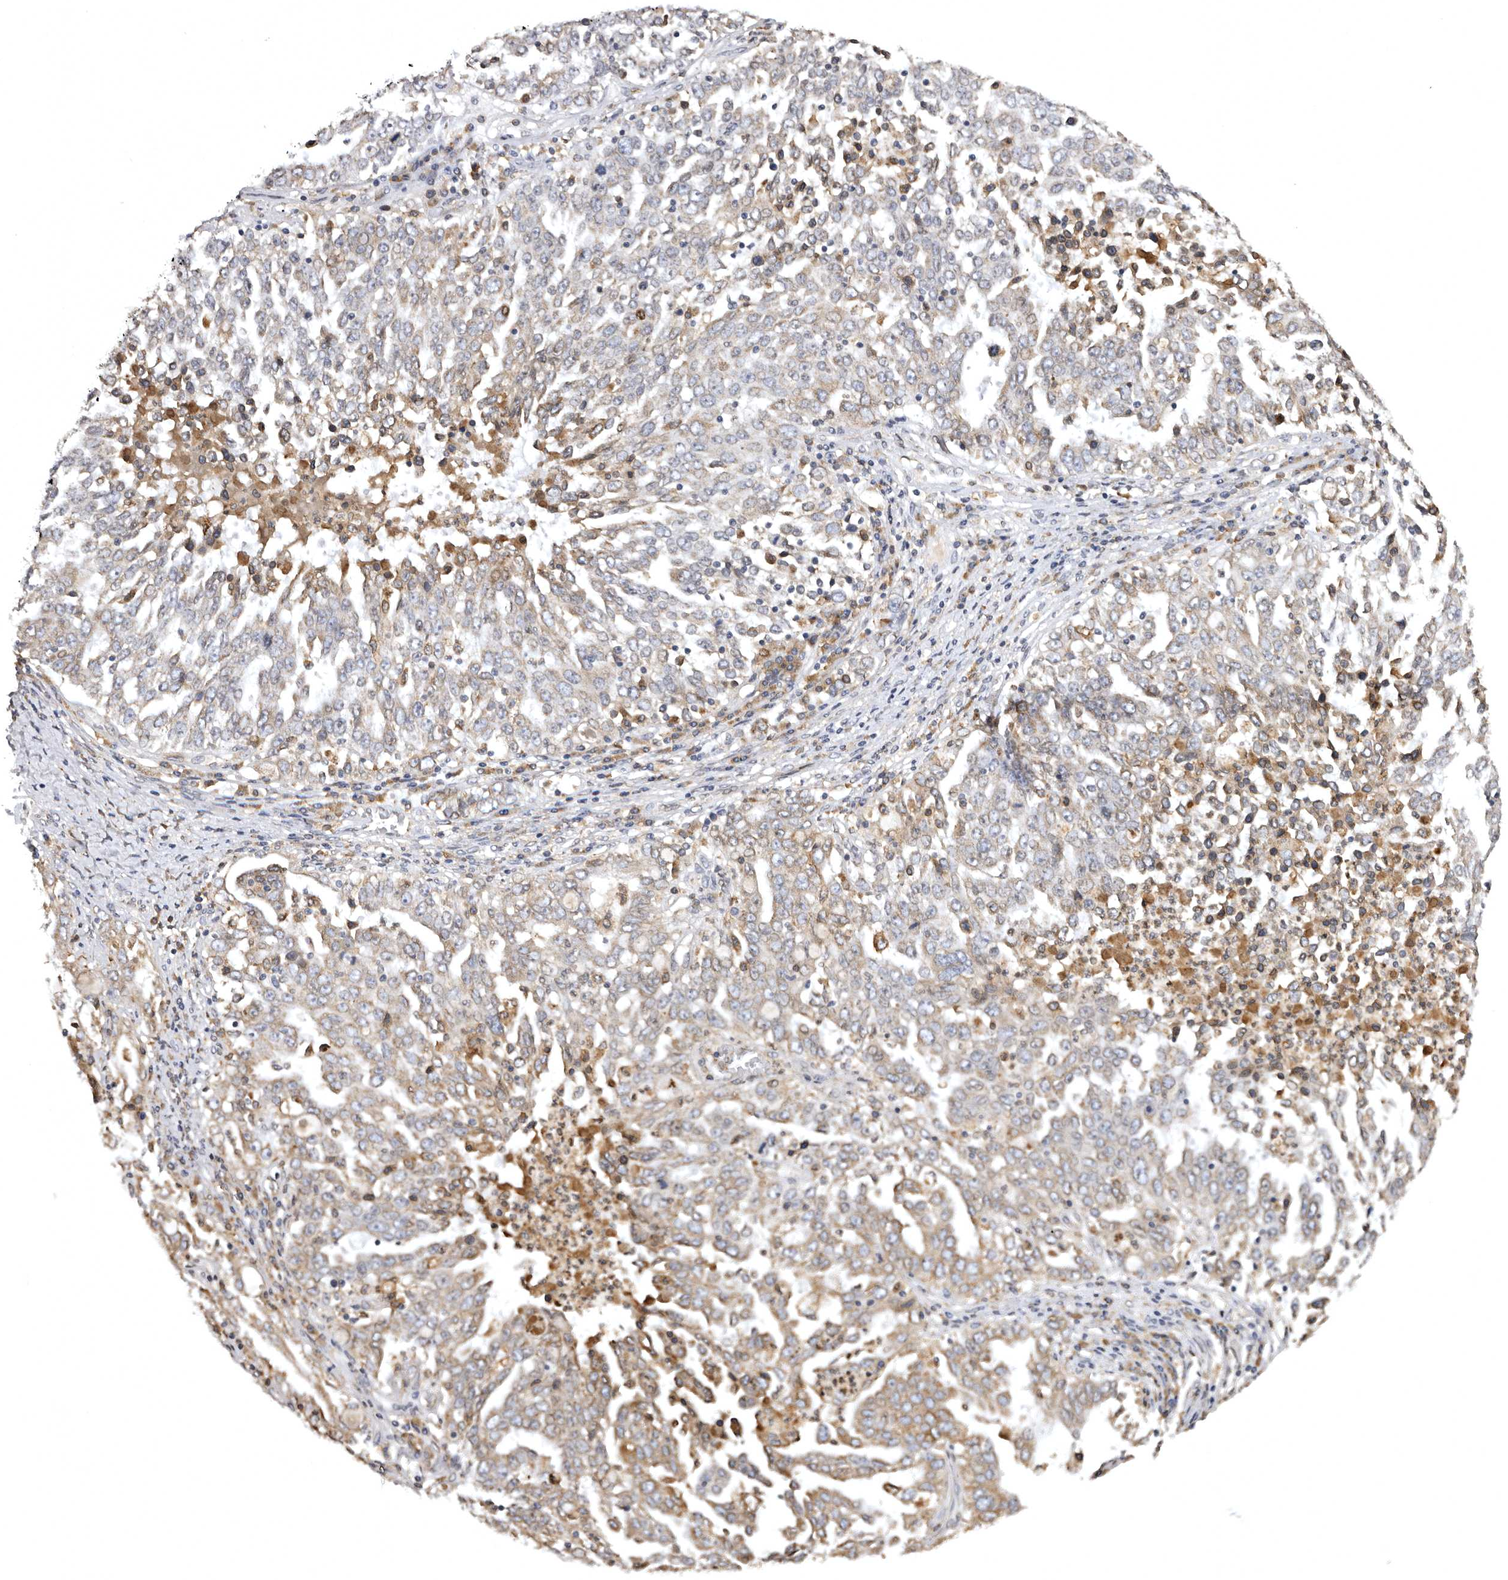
{"staining": {"intensity": "moderate", "quantity": "25%-75%", "location": "cytoplasmic/membranous"}, "tissue": "ovarian cancer", "cell_type": "Tumor cells", "image_type": "cancer", "snomed": [{"axis": "morphology", "description": "Carcinoma, endometroid"}, {"axis": "topography", "description": "Ovary"}], "caption": "Ovarian cancer tissue demonstrates moderate cytoplasmic/membranous positivity in approximately 25%-75% of tumor cells, visualized by immunohistochemistry. (DAB (3,3'-diaminobenzidine) = brown stain, brightfield microscopy at high magnification).", "gene": "INKA2", "patient": {"sex": "female", "age": 62}}